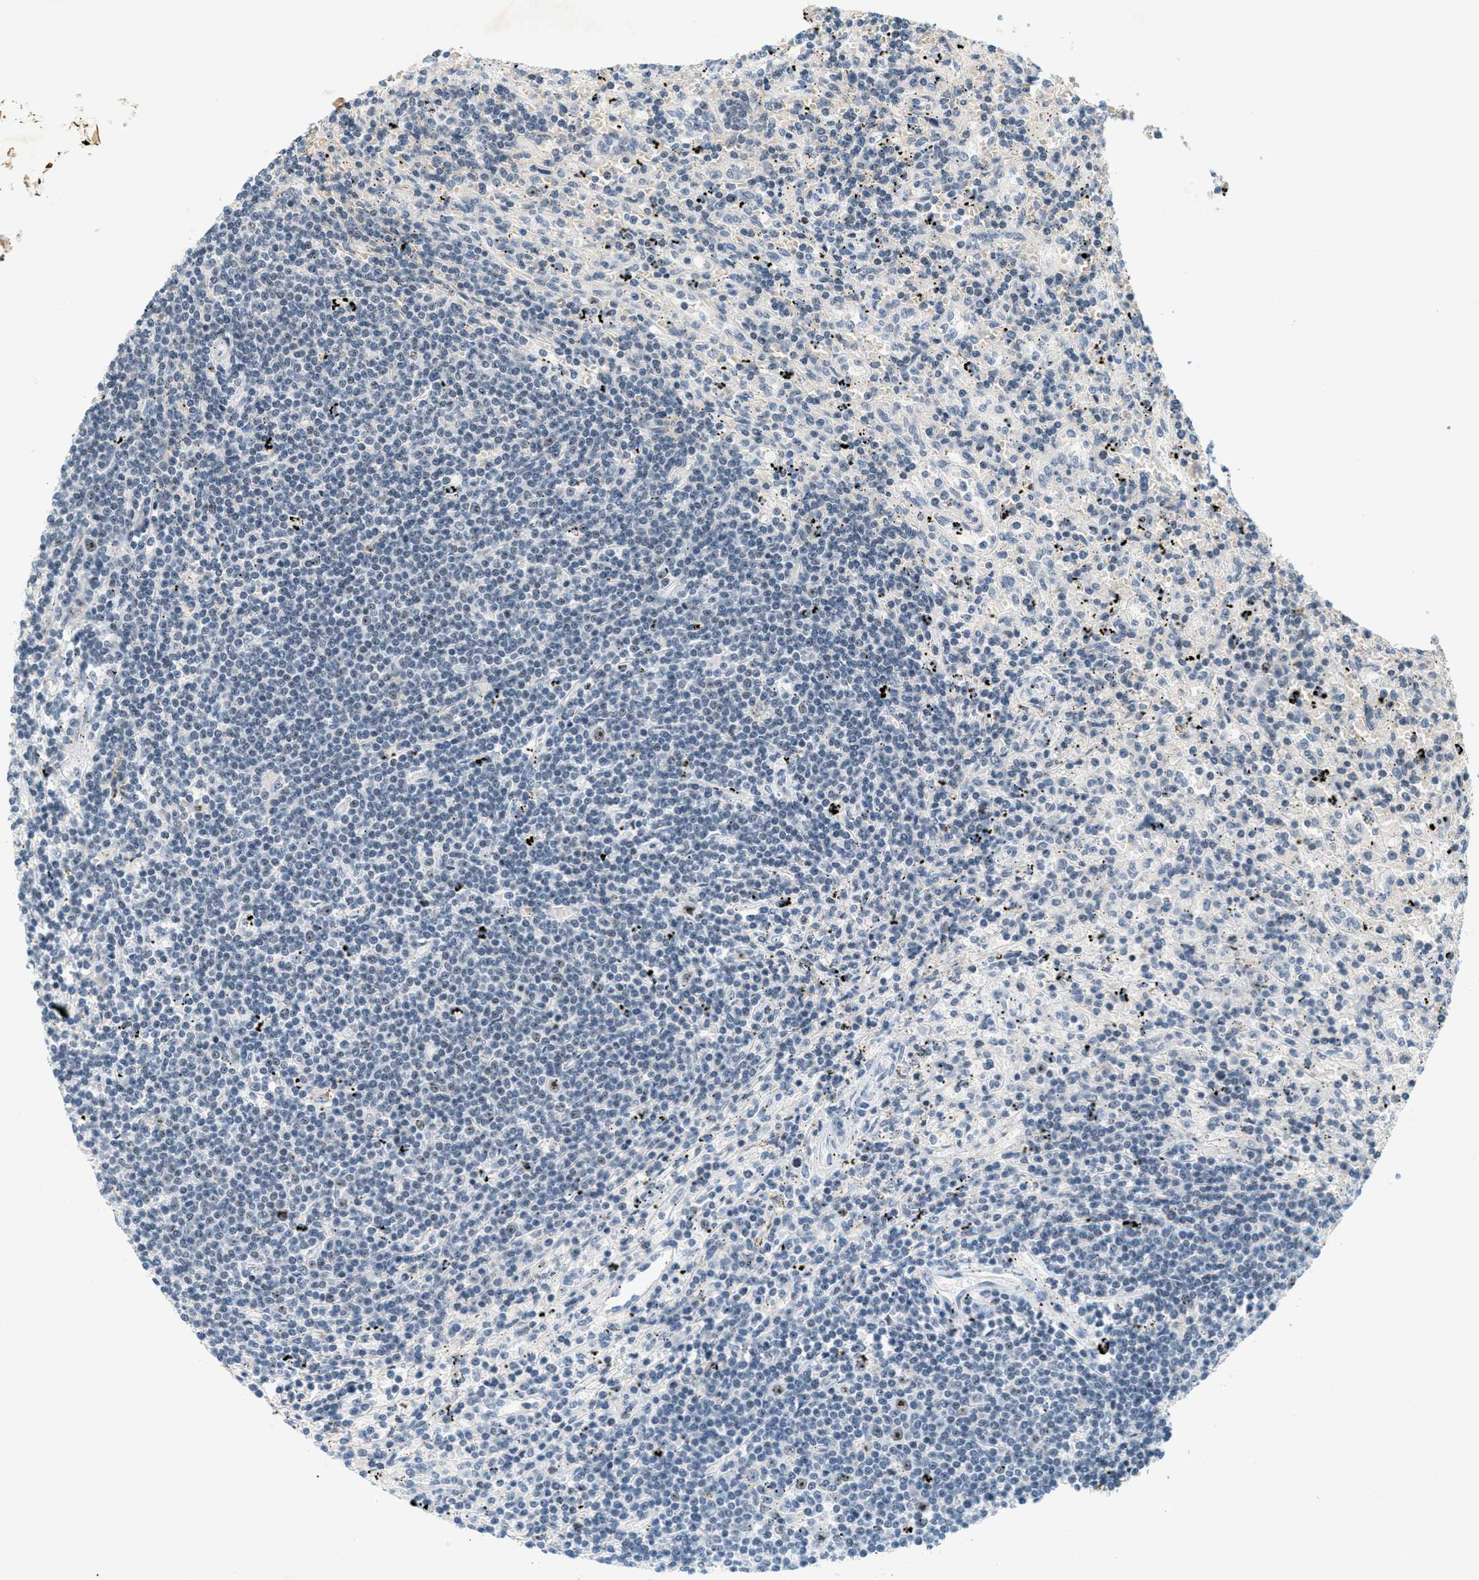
{"staining": {"intensity": "negative", "quantity": "none", "location": "none"}, "tissue": "lymphoma", "cell_type": "Tumor cells", "image_type": "cancer", "snomed": [{"axis": "morphology", "description": "Malignant lymphoma, non-Hodgkin's type, Low grade"}, {"axis": "topography", "description": "Spleen"}], "caption": "The histopathology image shows no staining of tumor cells in lymphoma. (DAB (3,3'-diaminobenzidine) IHC with hematoxylin counter stain).", "gene": "DDX47", "patient": {"sex": "male", "age": 76}}